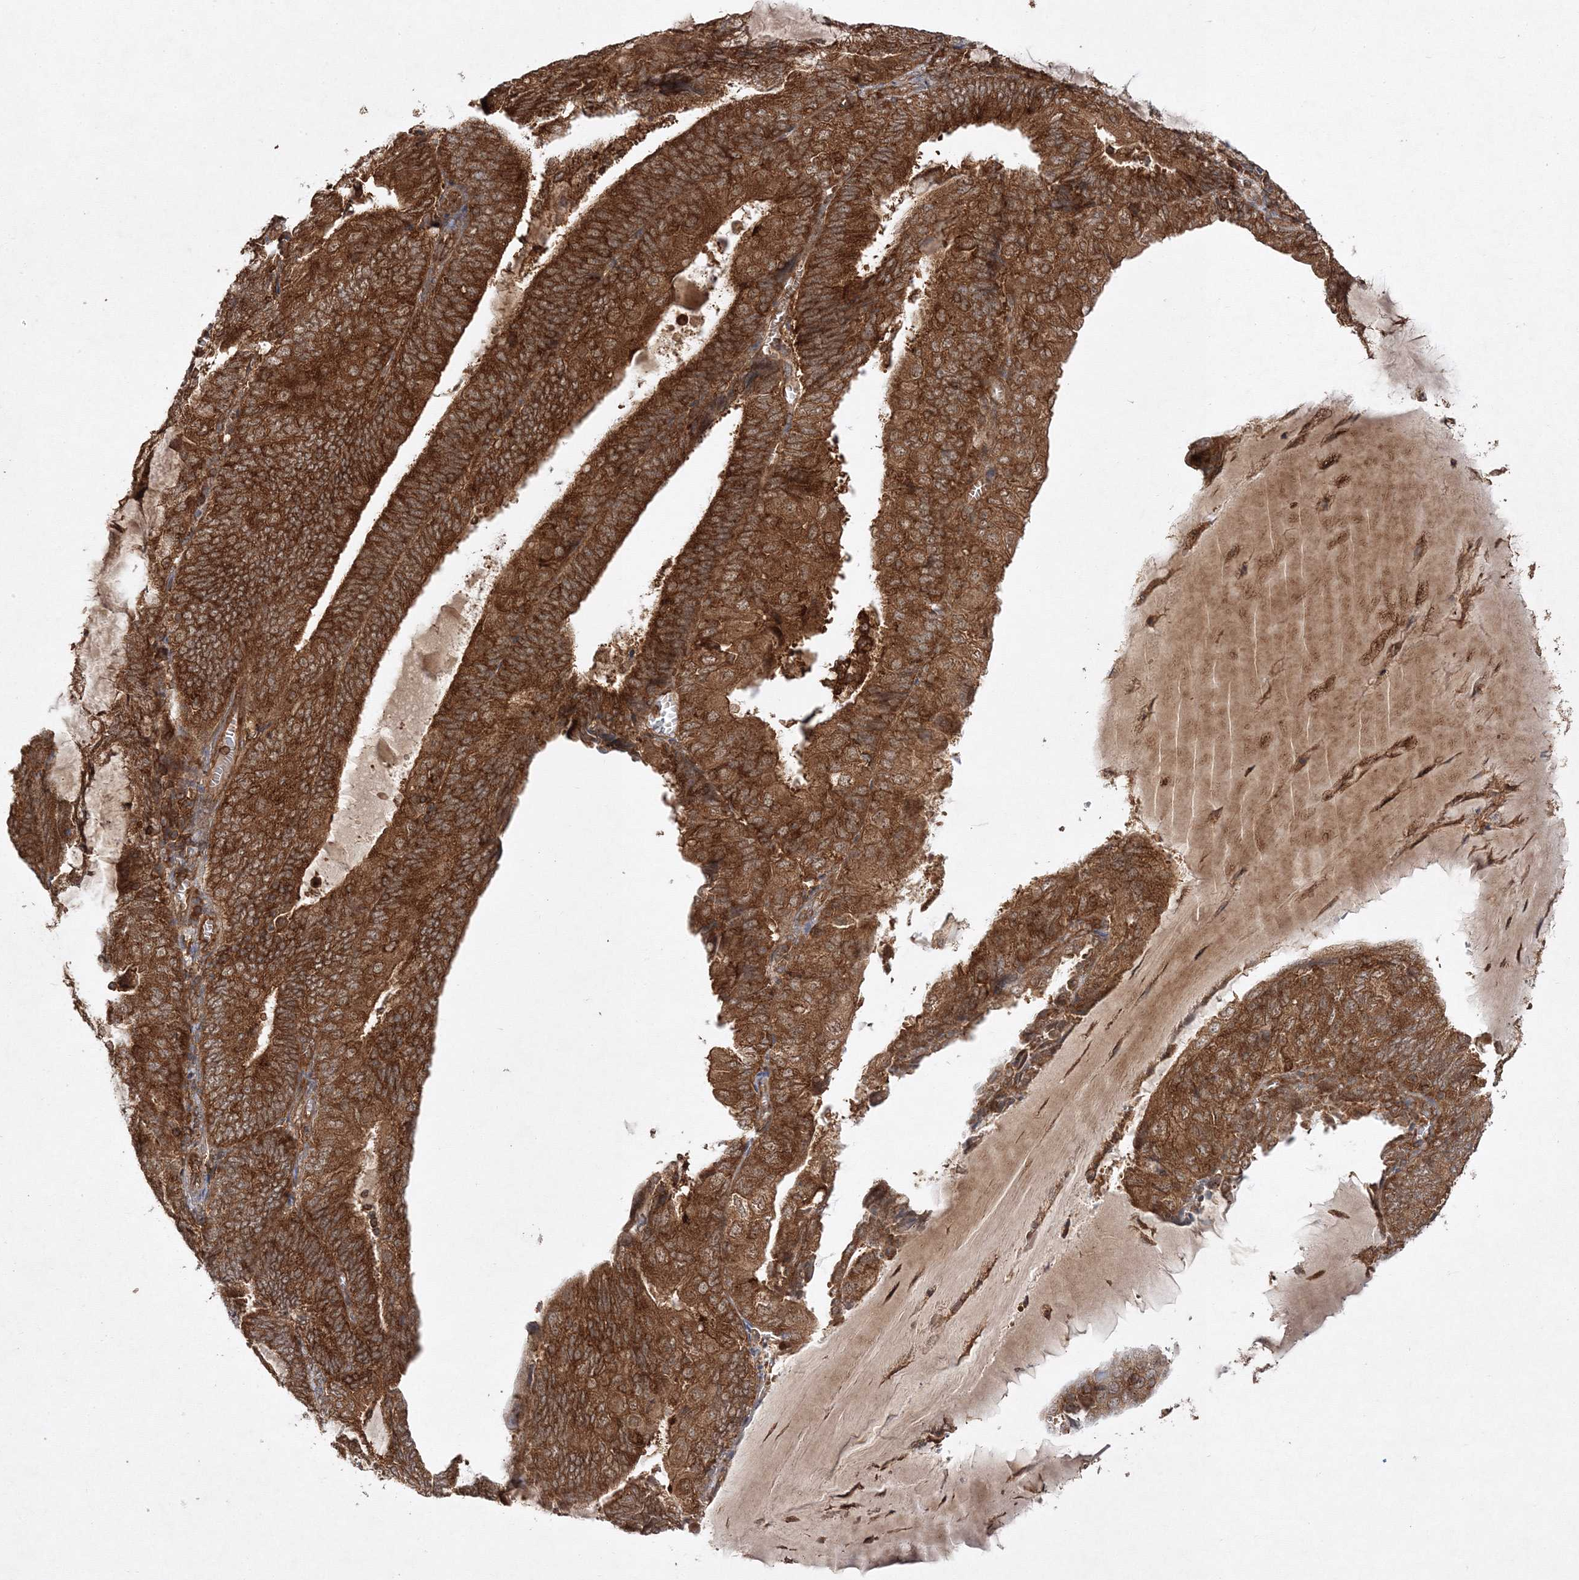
{"staining": {"intensity": "strong", "quantity": ">75%", "location": "cytoplasmic/membranous"}, "tissue": "endometrial cancer", "cell_type": "Tumor cells", "image_type": "cancer", "snomed": [{"axis": "morphology", "description": "Adenocarcinoma, NOS"}, {"axis": "topography", "description": "Endometrium"}], "caption": "IHC histopathology image of endometrial cancer (adenocarcinoma) stained for a protein (brown), which demonstrates high levels of strong cytoplasmic/membranous expression in about >75% of tumor cells.", "gene": "WDR37", "patient": {"sex": "female", "age": 81}}